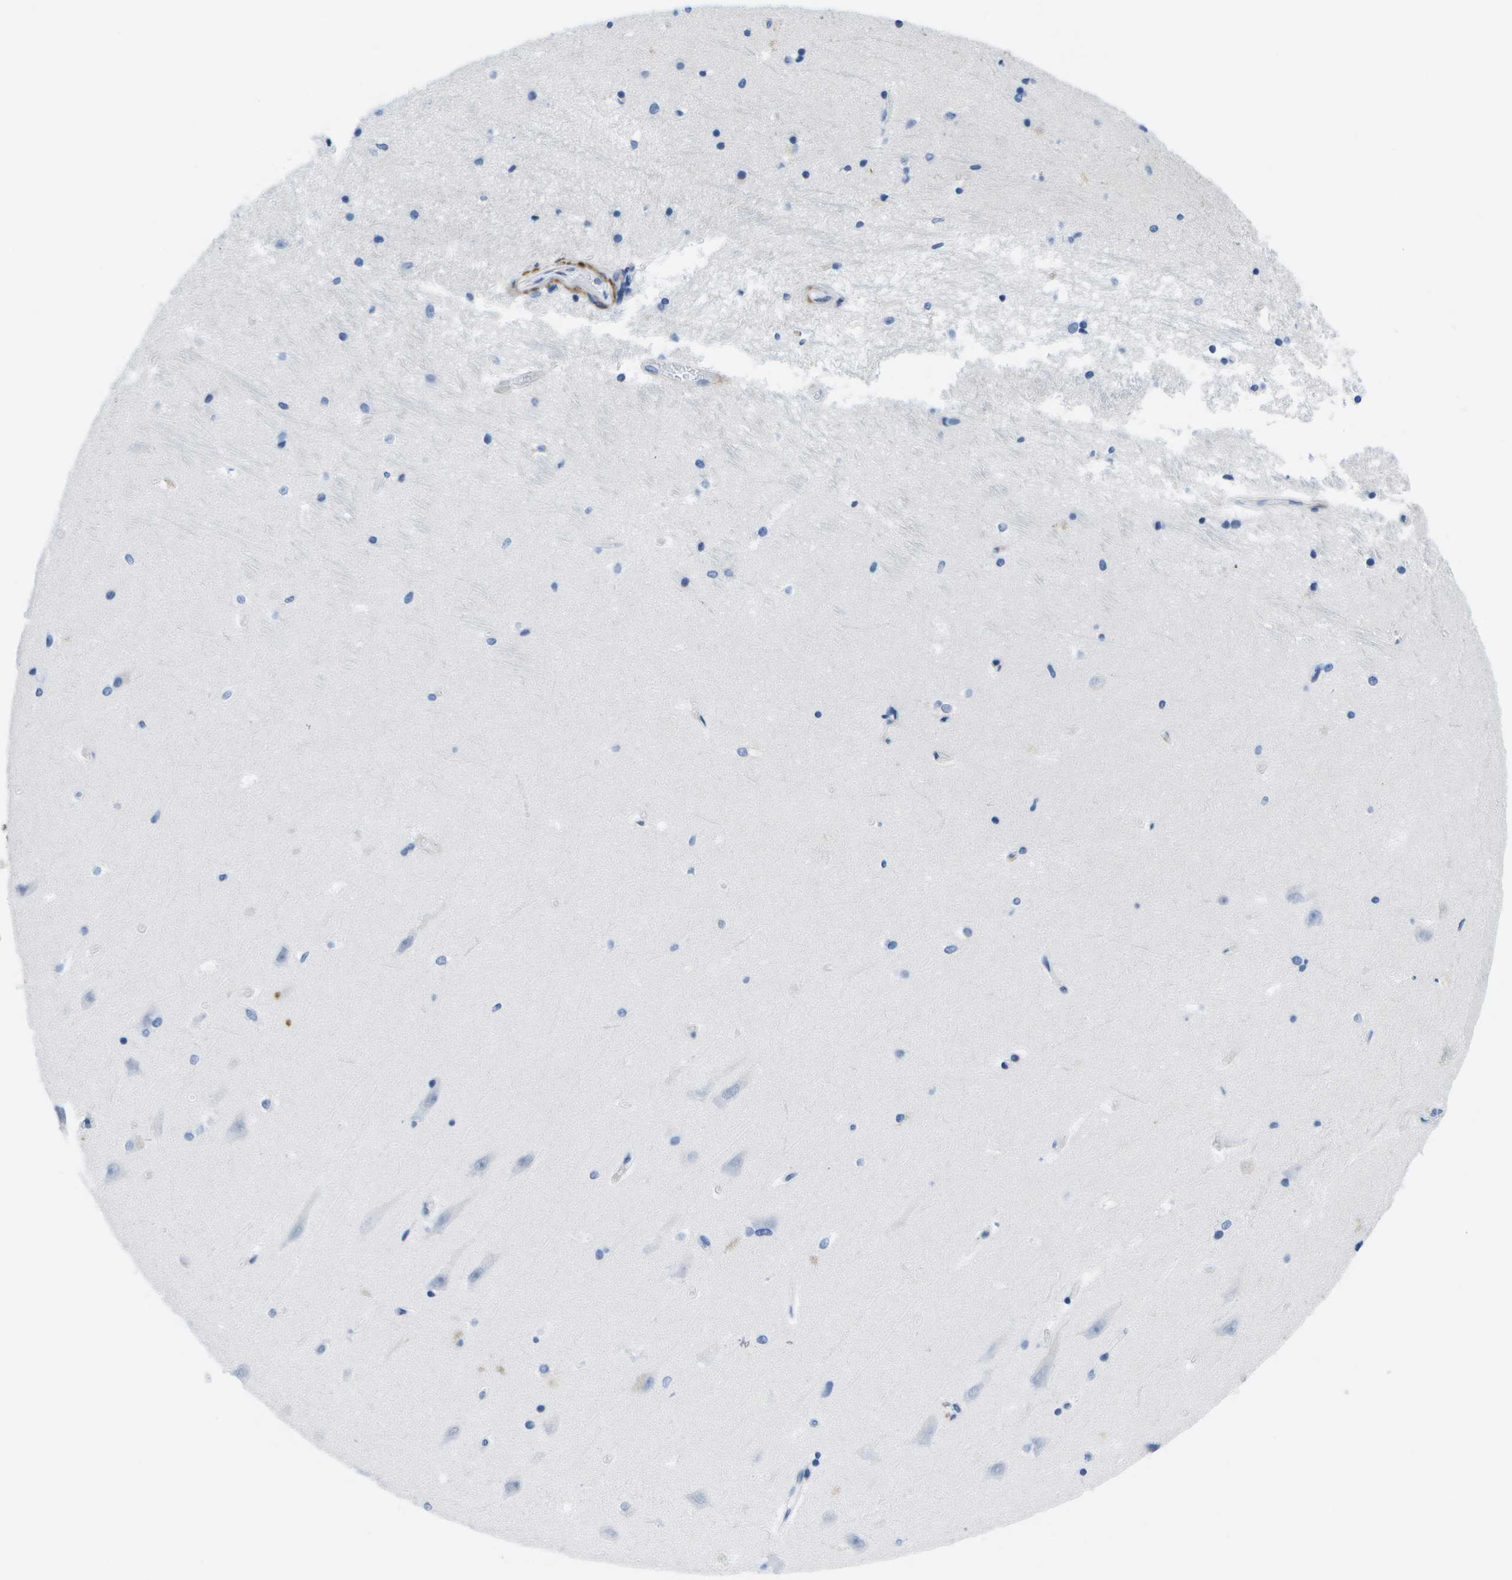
{"staining": {"intensity": "negative", "quantity": "none", "location": "none"}, "tissue": "hippocampus", "cell_type": "Glial cells", "image_type": "normal", "snomed": [{"axis": "morphology", "description": "Normal tissue, NOS"}, {"axis": "topography", "description": "Hippocampus"}], "caption": "Immunohistochemistry (IHC) image of normal human hippocampus stained for a protein (brown), which displays no expression in glial cells.", "gene": "ADGRG6", "patient": {"sex": "male", "age": 45}}